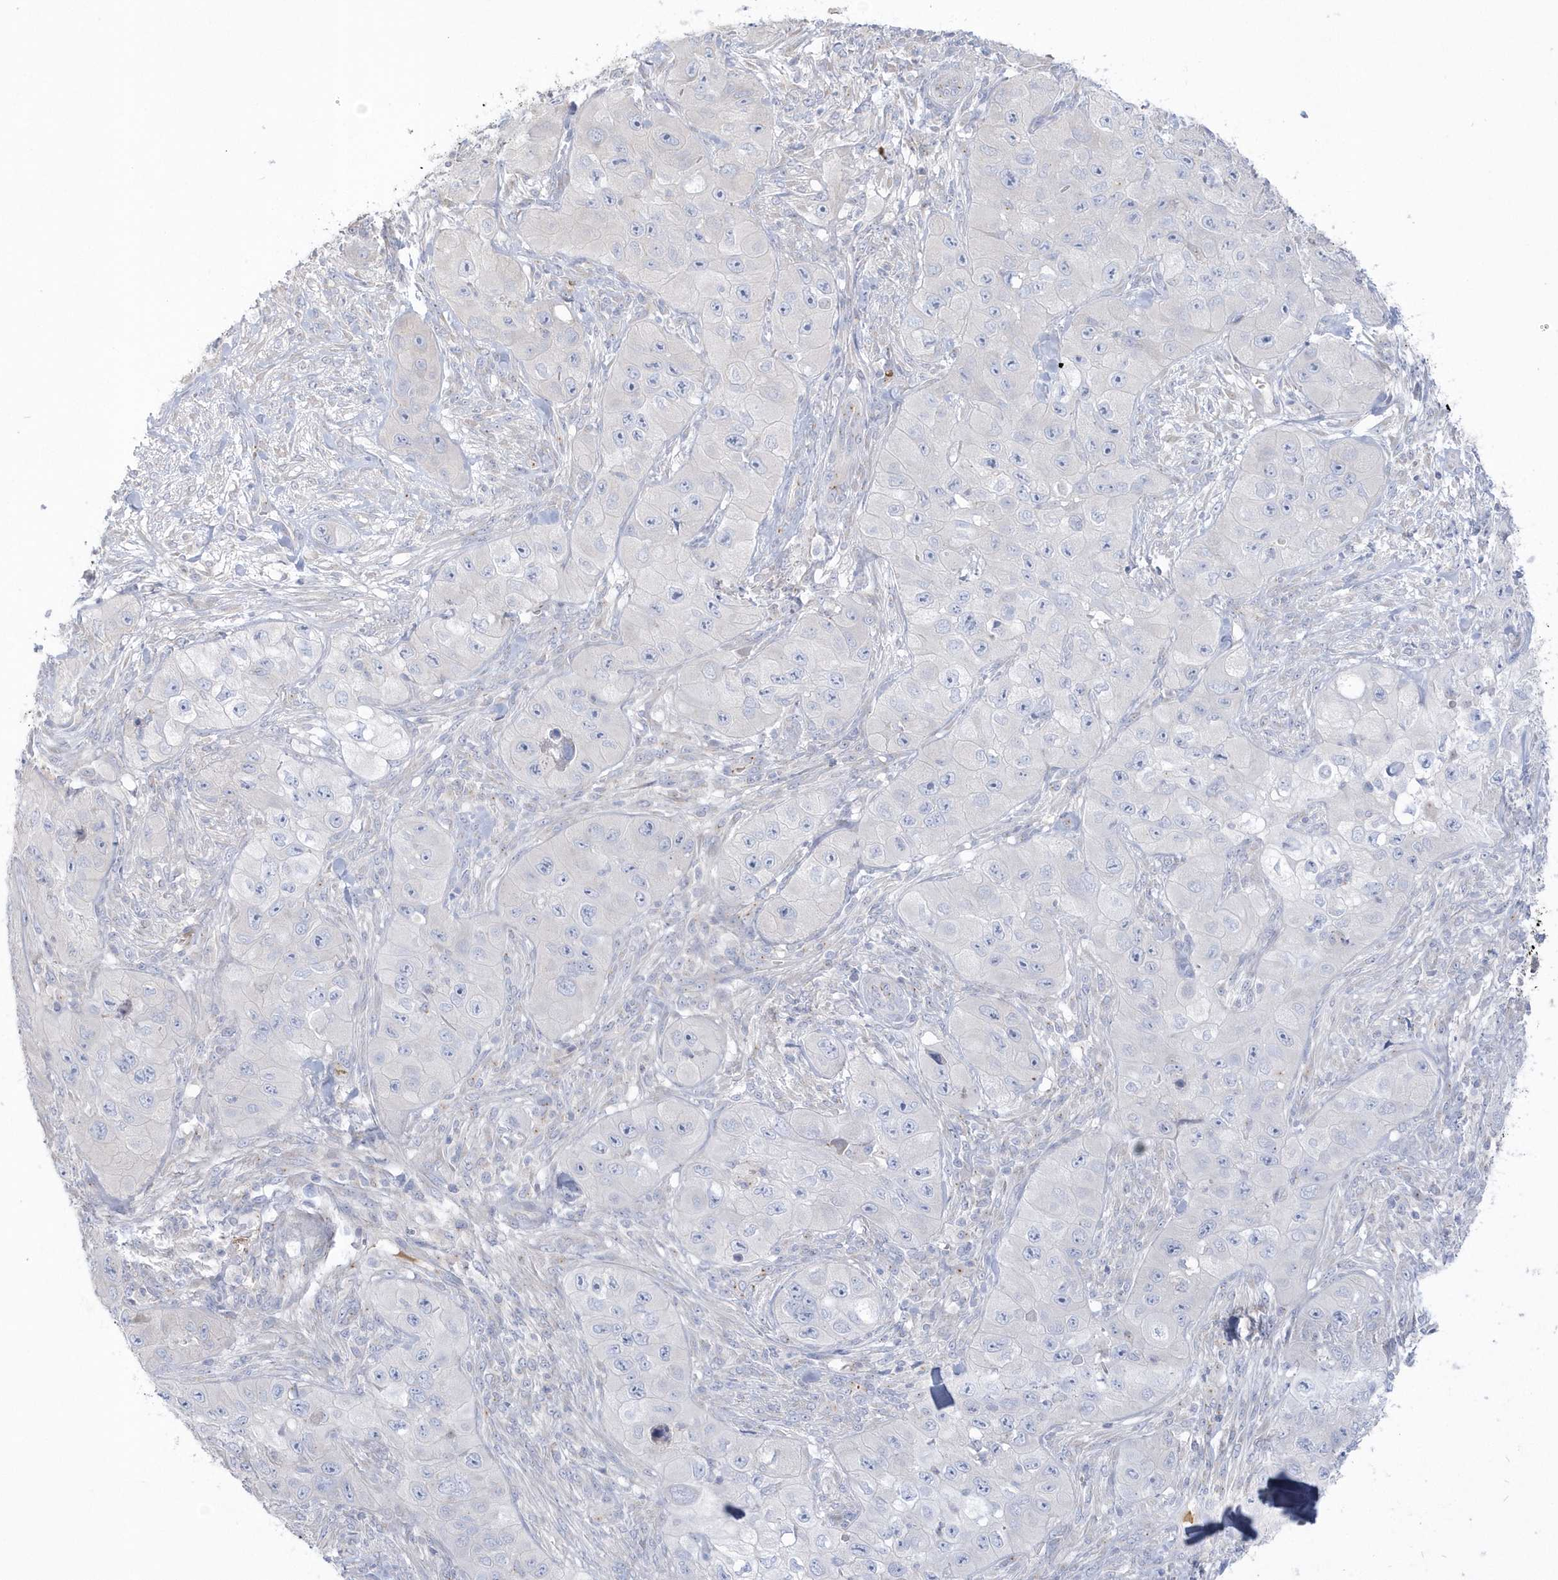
{"staining": {"intensity": "negative", "quantity": "none", "location": "none"}, "tissue": "skin cancer", "cell_type": "Tumor cells", "image_type": "cancer", "snomed": [{"axis": "morphology", "description": "Squamous cell carcinoma, NOS"}, {"axis": "topography", "description": "Skin"}, {"axis": "topography", "description": "Subcutis"}], "caption": "Immunohistochemical staining of squamous cell carcinoma (skin) displays no significant positivity in tumor cells.", "gene": "SEMA3D", "patient": {"sex": "male", "age": 73}}